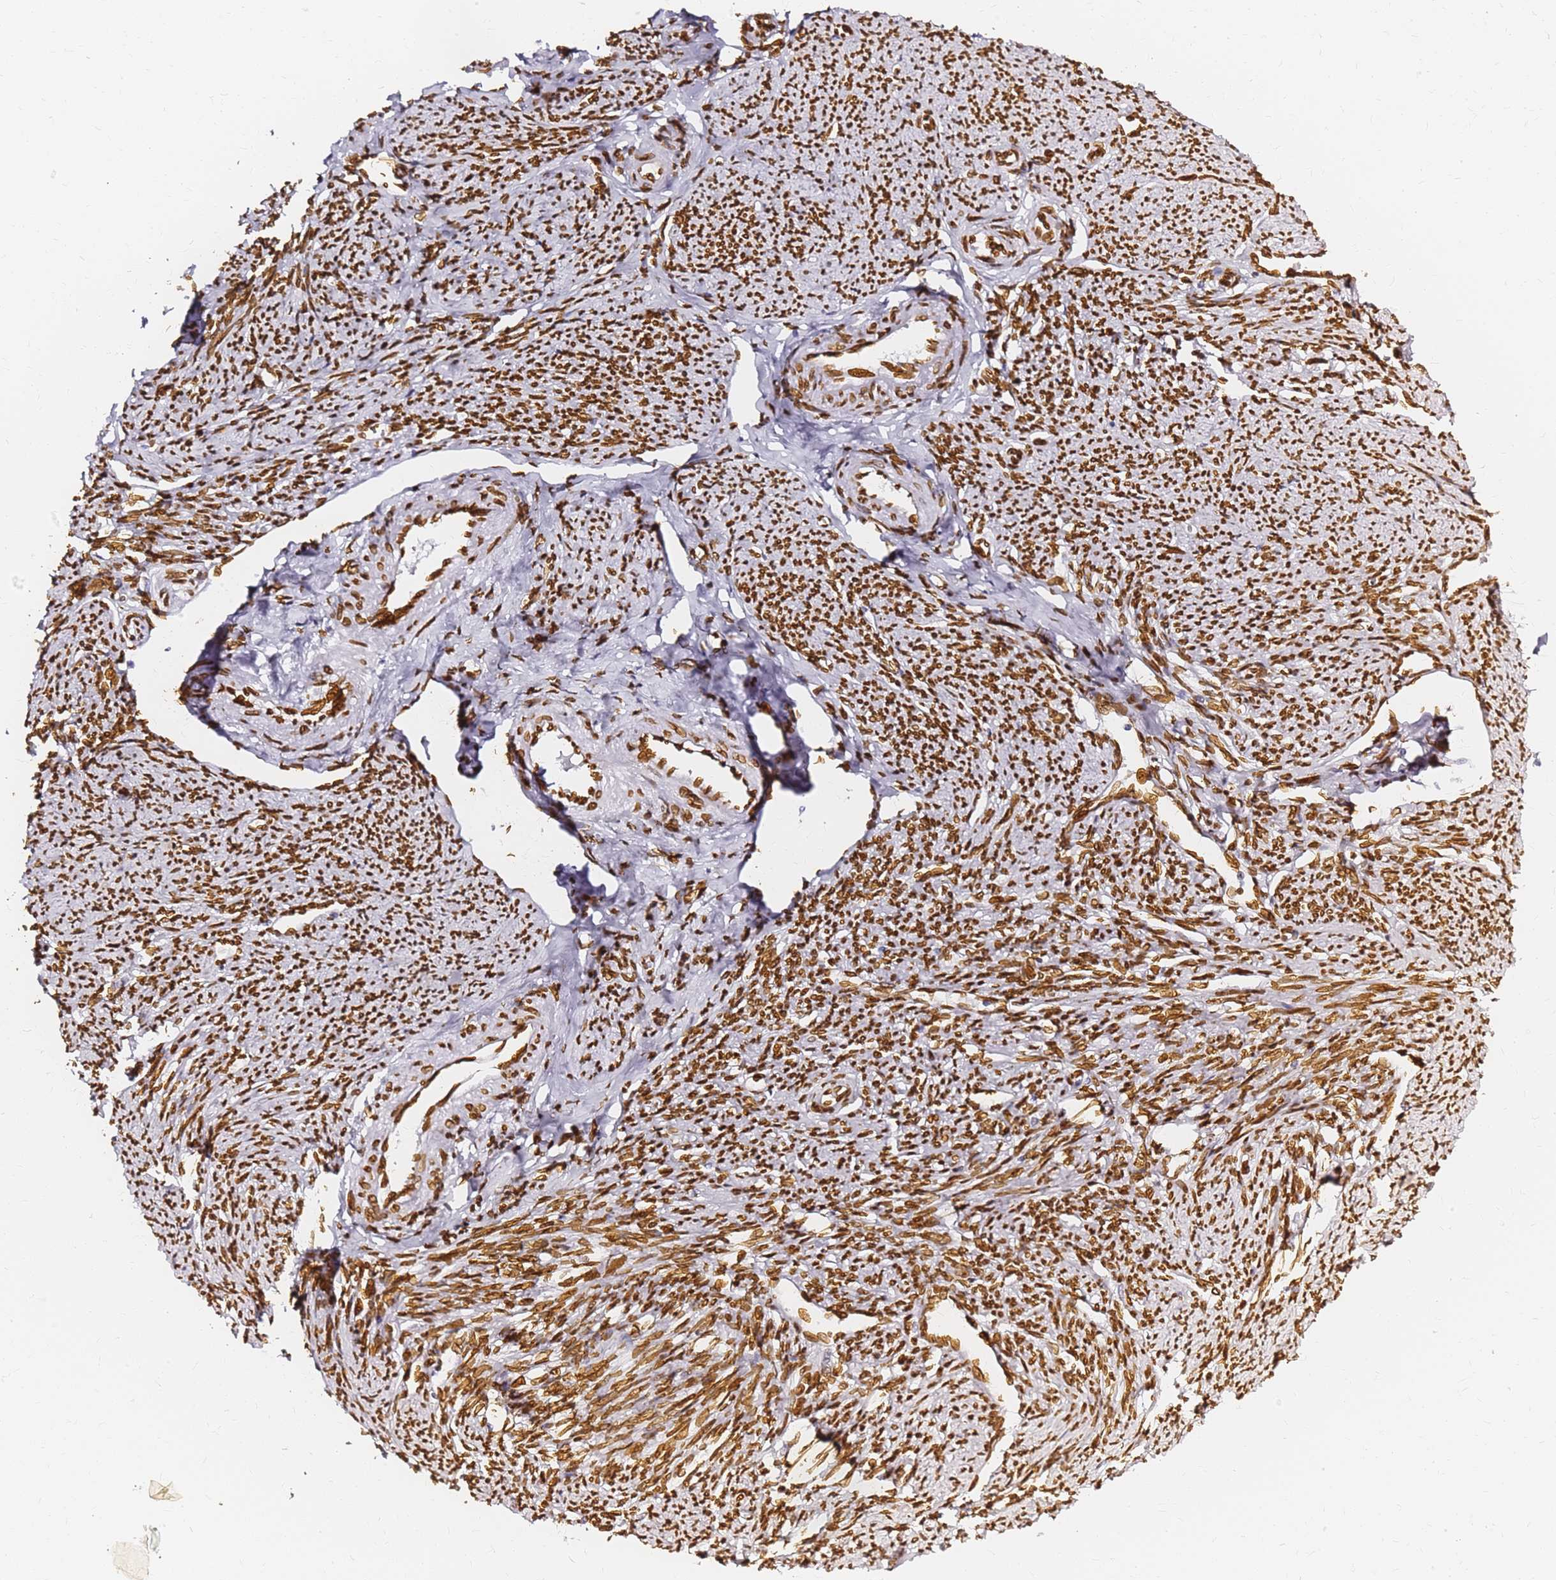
{"staining": {"intensity": "strong", "quantity": ">75%", "location": "cytoplasmic/membranous,nuclear"}, "tissue": "smooth muscle", "cell_type": "Smooth muscle cells", "image_type": "normal", "snomed": [{"axis": "morphology", "description": "Normal tissue, NOS"}, {"axis": "topography", "description": "Smooth muscle"}, {"axis": "topography", "description": "Uterus"}], "caption": "A brown stain labels strong cytoplasmic/membranous,nuclear positivity of a protein in smooth muscle cells of normal human smooth muscle. (DAB (3,3'-diaminobenzidine) = brown stain, brightfield microscopy at high magnification).", "gene": "C6orf141", "patient": {"sex": "female", "age": 59}}